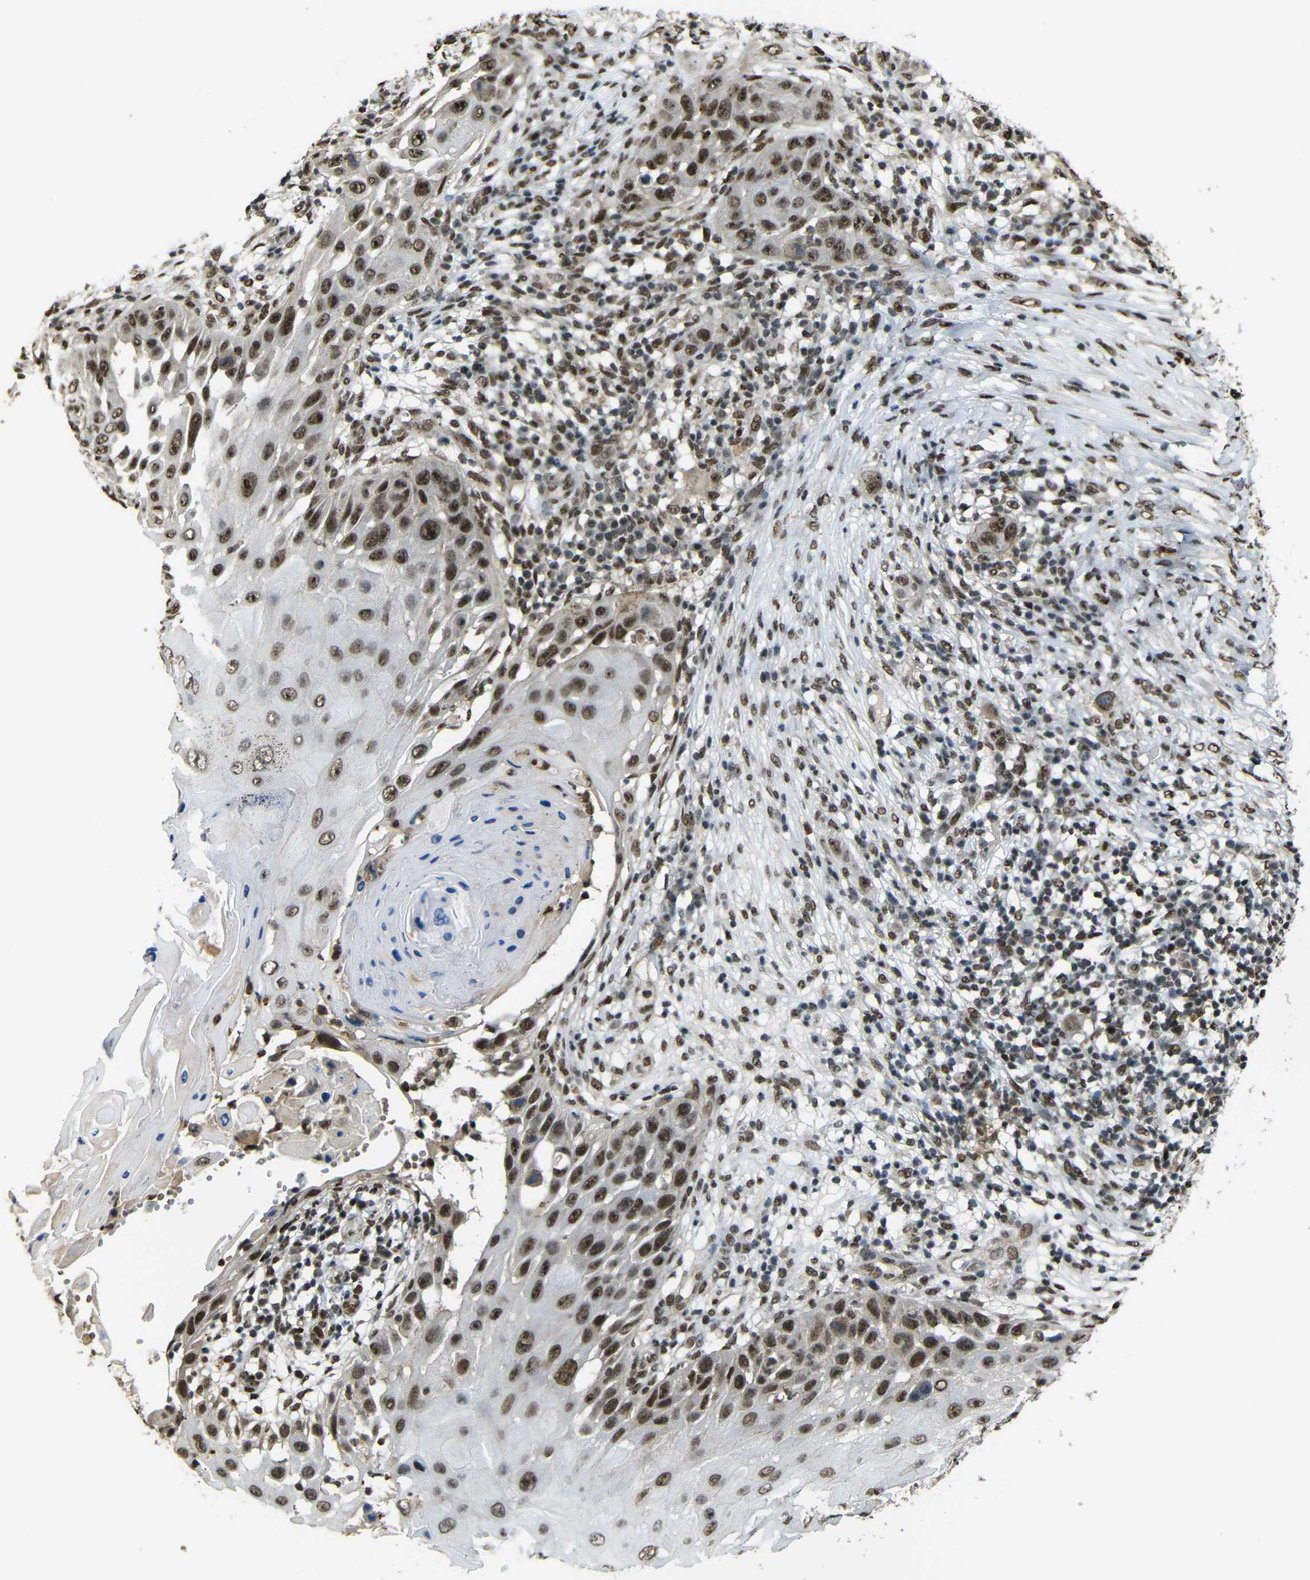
{"staining": {"intensity": "moderate", "quantity": "25%-75%", "location": "cytoplasmic/membranous,nuclear"}, "tissue": "skin cancer", "cell_type": "Tumor cells", "image_type": "cancer", "snomed": [{"axis": "morphology", "description": "Squamous cell carcinoma, NOS"}, {"axis": "topography", "description": "Skin"}], "caption": "Immunohistochemistry of human skin cancer (squamous cell carcinoma) reveals medium levels of moderate cytoplasmic/membranous and nuclear expression in approximately 25%-75% of tumor cells.", "gene": "TCF7L2", "patient": {"sex": "female", "age": 44}}